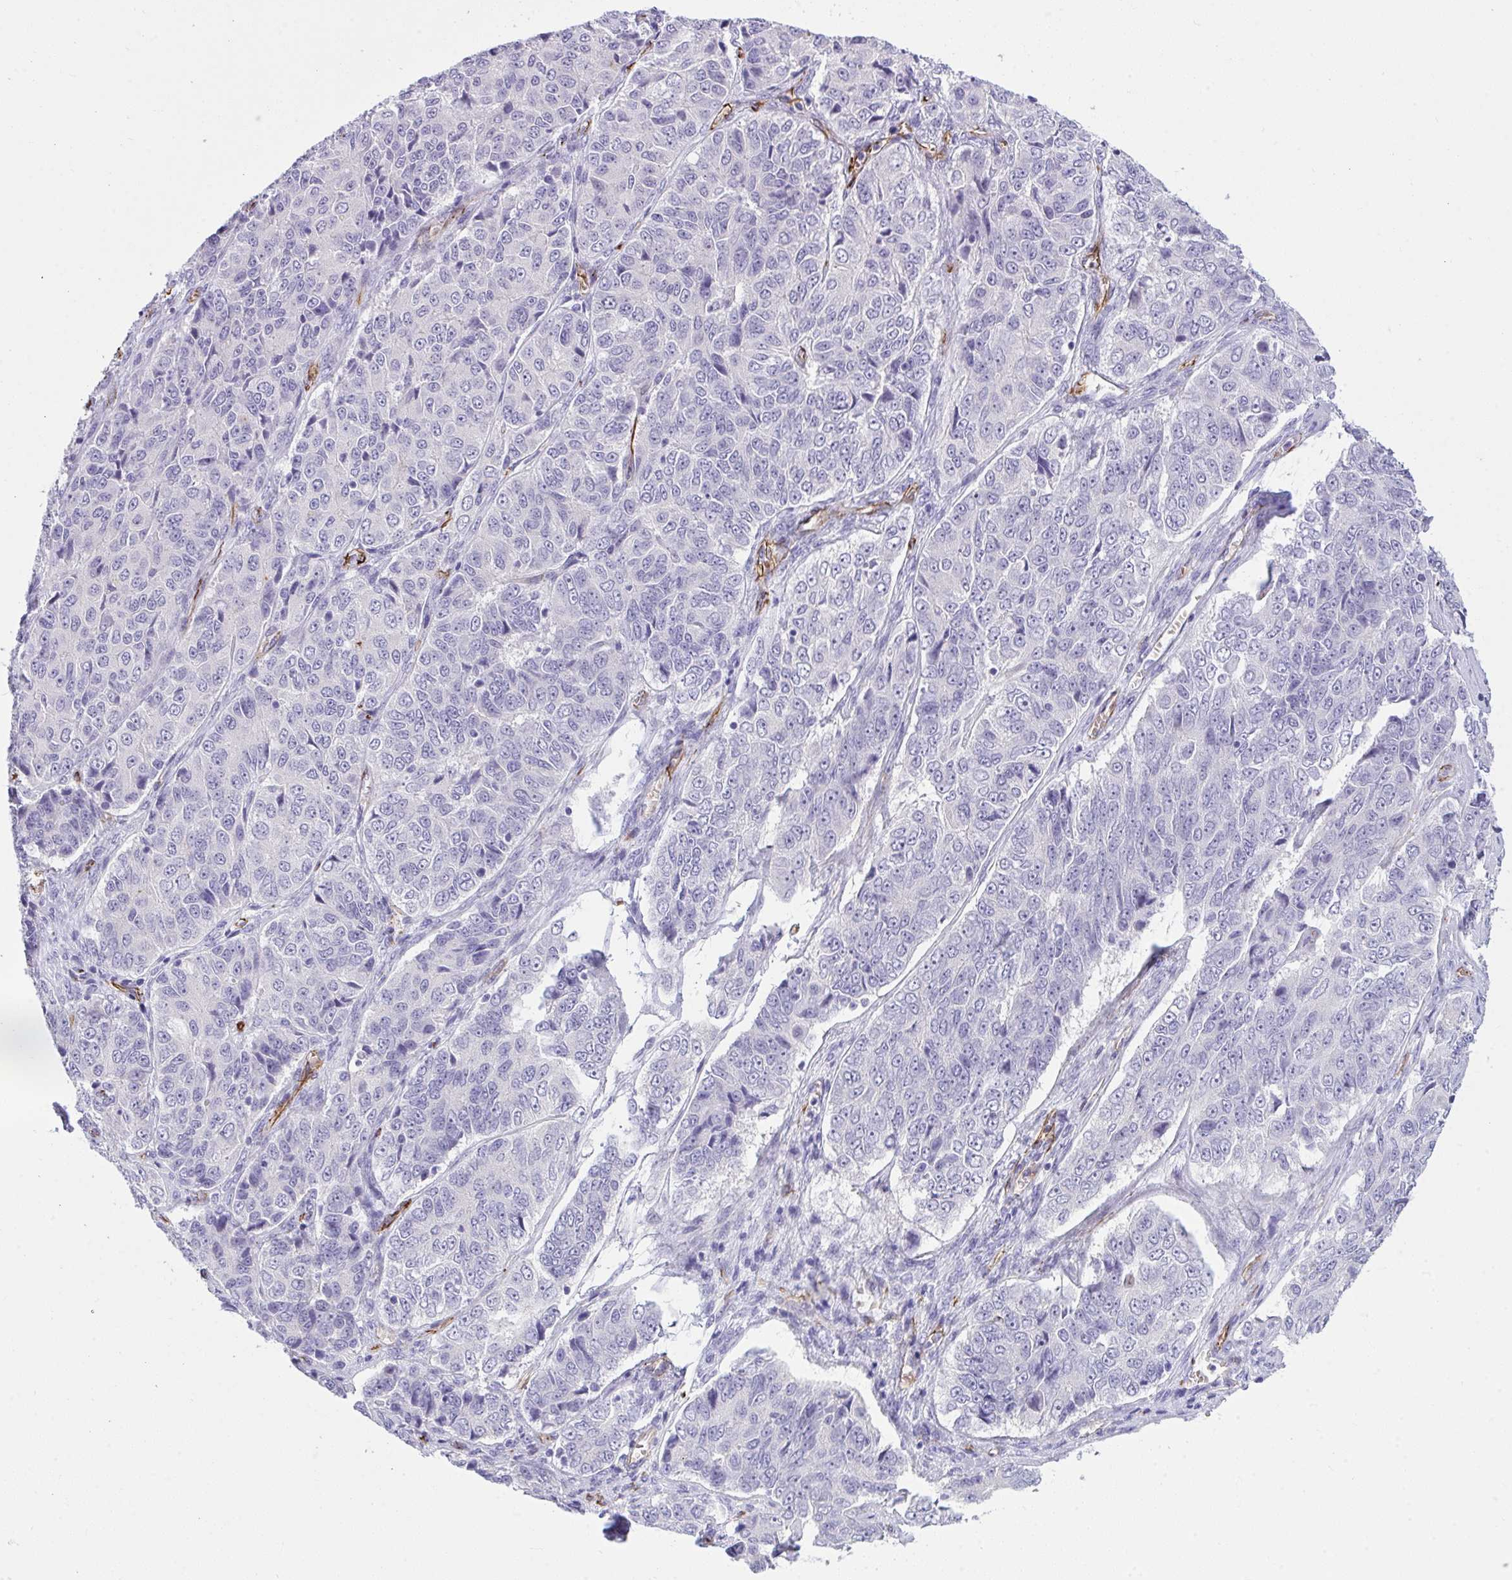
{"staining": {"intensity": "negative", "quantity": "none", "location": "none"}, "tissue": "ovarian cancer", "cell_type": "Tumor cells", "image_type": "cancer", "snomed": [{"axis": "morphology", "description": "Carcinoma, endometroid"}, {"axis": "topography", "description": "Ovary"}], "caption": "Micrograph shows no significant protein staining in tumor cells of ovarian endometroid carcinoma.", "gene": "SLC35B1", "patient": {"sex": "female", "age": 51}}